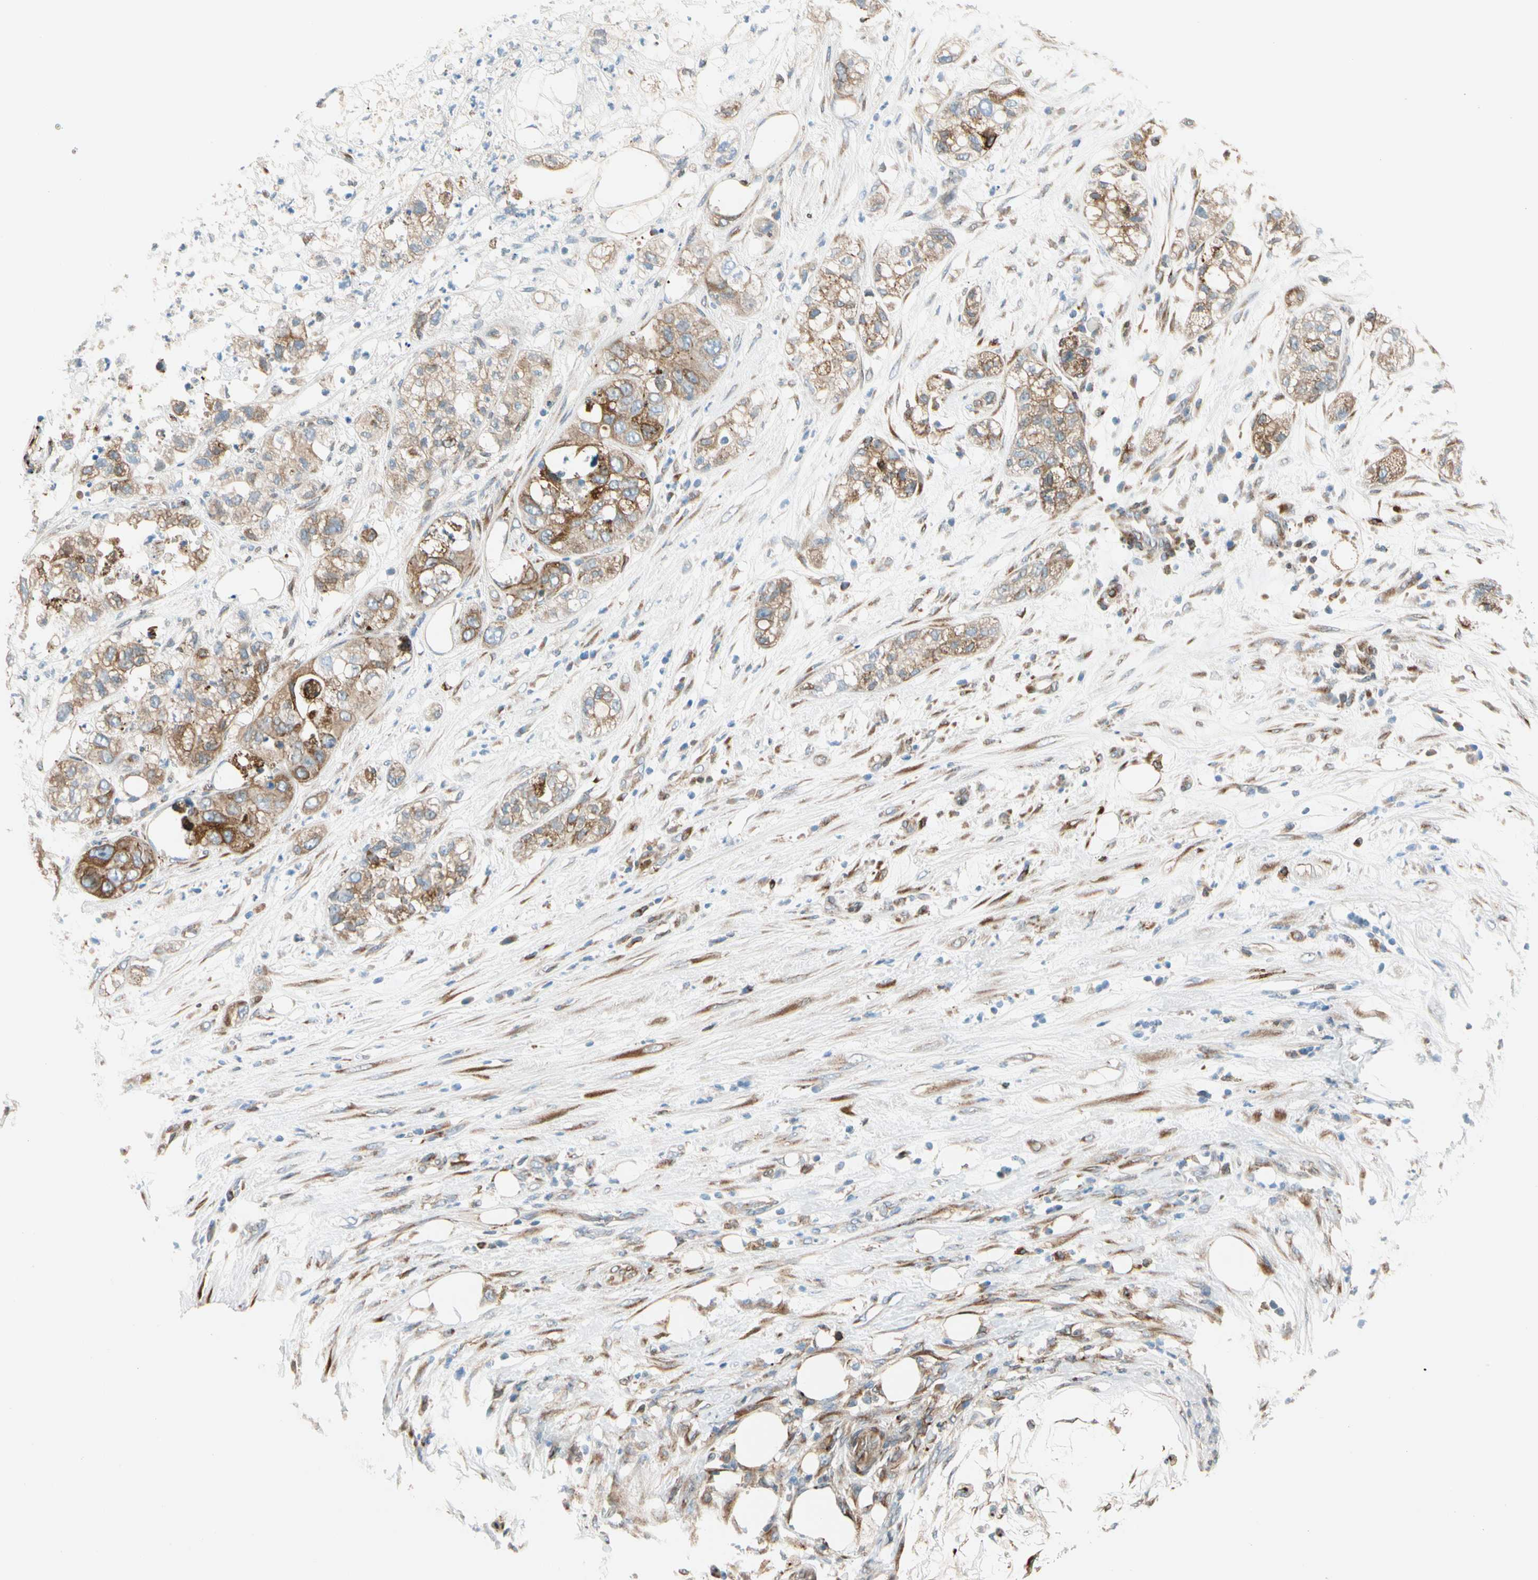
{"staining": {"intensity": "moderate", "quantity": ">75%", "location": "cytoplasmic/membranous"}, "tissue": "pancreatic cancer", "cell_type": "Tumor cells", "image_type": "cancer", "snomed": [{"axis": "morphology", "description": "Adenocarcinoma, NOS"}, {"axis": "topography", "description": "Pancreas"}], "caption": "Adenocarcinoma (pancreatic) was stained to show a protein in brown. There is medium levels of moderate cytoplasmic/membranous positivity in approximately >75% of tumor cells.", "gene": "NUCB1", "patient": {"sex": "female", "age": 78}}